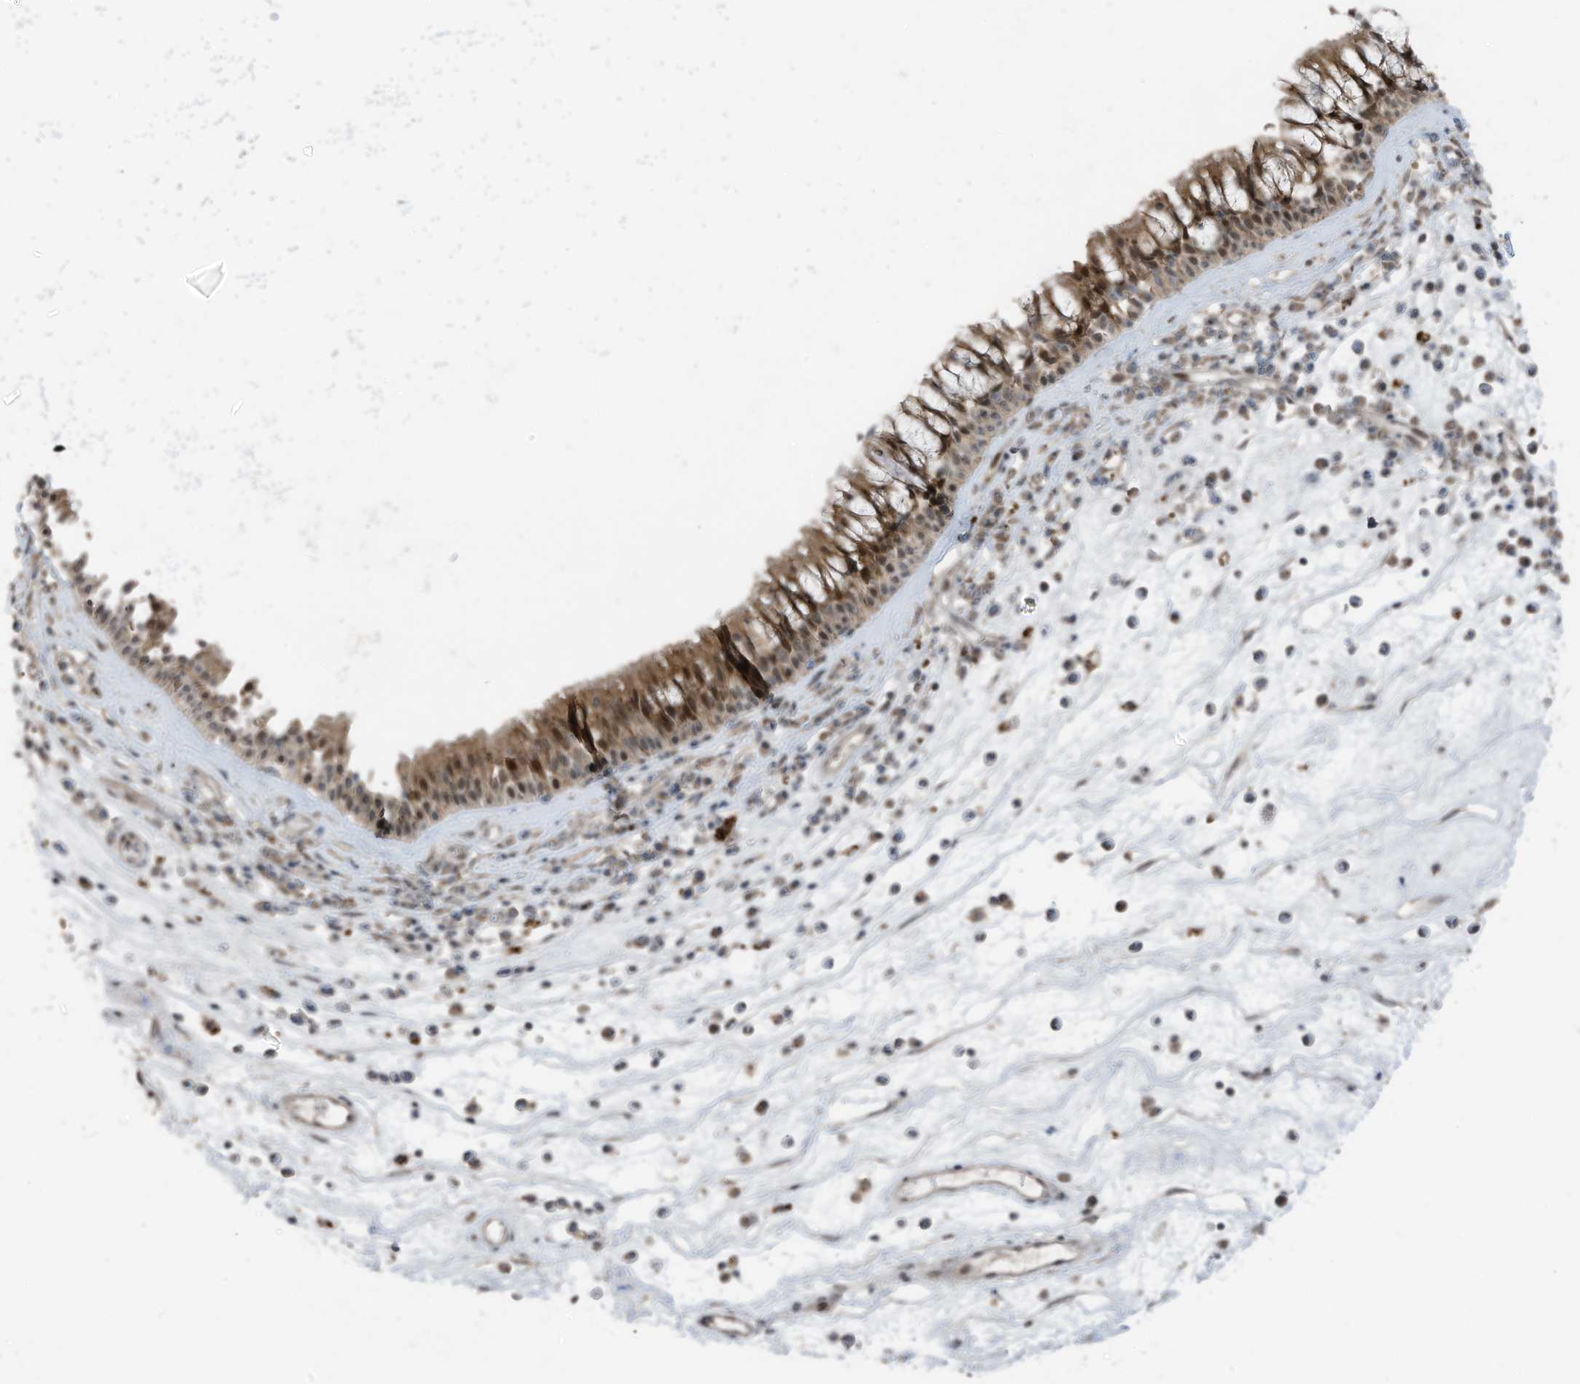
{"staining": {"intensity": "moderate", "quantity": ">75%", "location": "cytoplasmic/membranous,nuclear"}, "tissue": "nasopharynx", "cell_type": "Respiratory epithelial cells", "image_type": "normal", "snomed": [{"axis": "morphology", "description": "Normal tissue, NOS"}, {"axis": "morphology", "description": "Inflammation, NOS"}, {"axis": "morphology", "description": "Malignant melanoma, Metastatic site"}, {"axis": "topography", "description": "Nasopharynx"}], "caption": "A histopathology image showing moderate cytoplasmic/membranous,nuclear staining in approximately >75% of respiratory epithelial cells in unremarkable nasopharynx, as visualized by brown immunohistochemical staining.", "gene": "TXNDC9", "patient": {"sex": "male", "age": 70}}